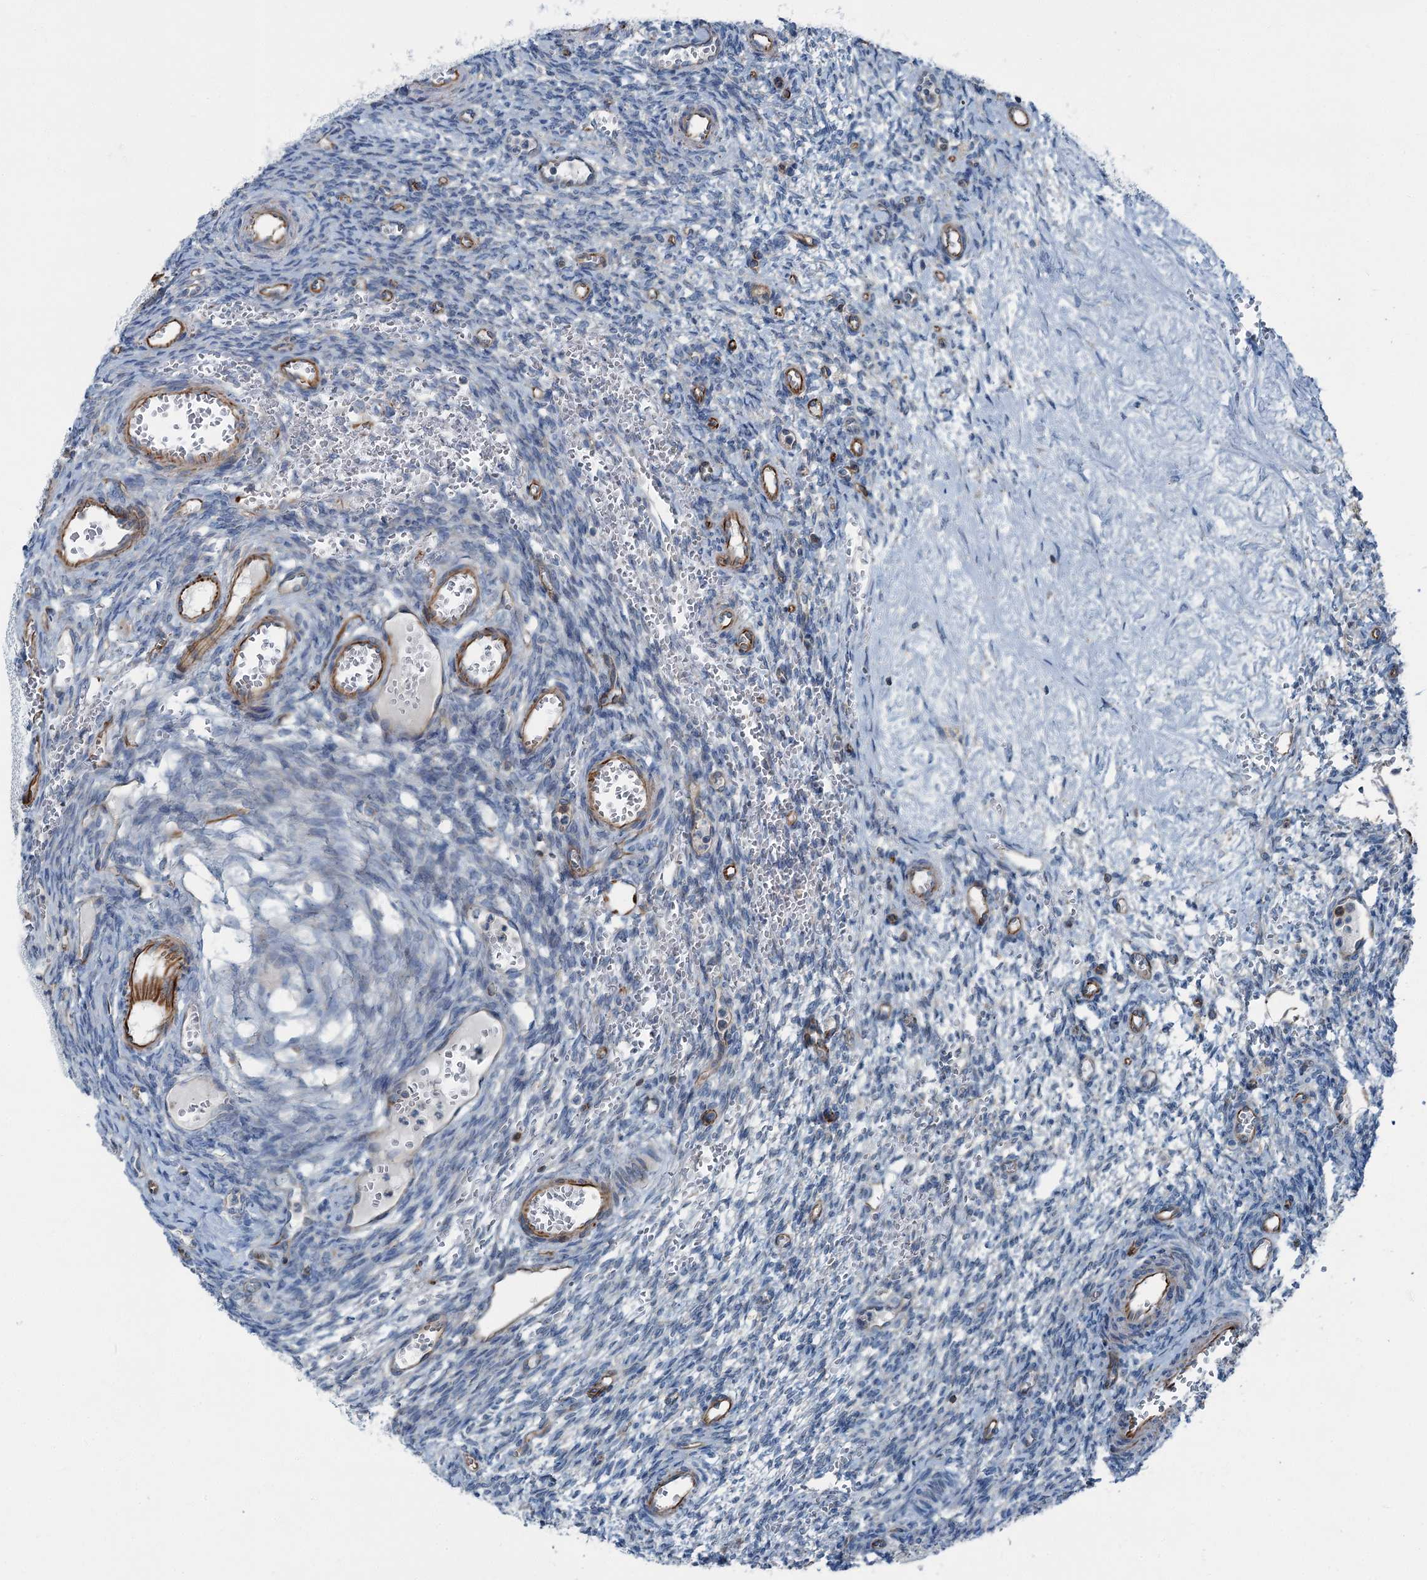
{"staining": {"intensity": "negative", "quantity": "none", "location": "none"}, "tissue": "ovary", "cell_type": "Ovarian stroma cells", "image_type": "normal", "snomed": [{"axis": "morphology", "description": "Normal tissue, NOS"}, {"axis": "topography", "description": "Ovary"}], "caption": "IHC image of unremarkable human ovary stained for a protein (brown), which reveals no expression in ovarian stroma cells.", "gene": "AXL", "patient": {"sex": "female", "age": 39}}